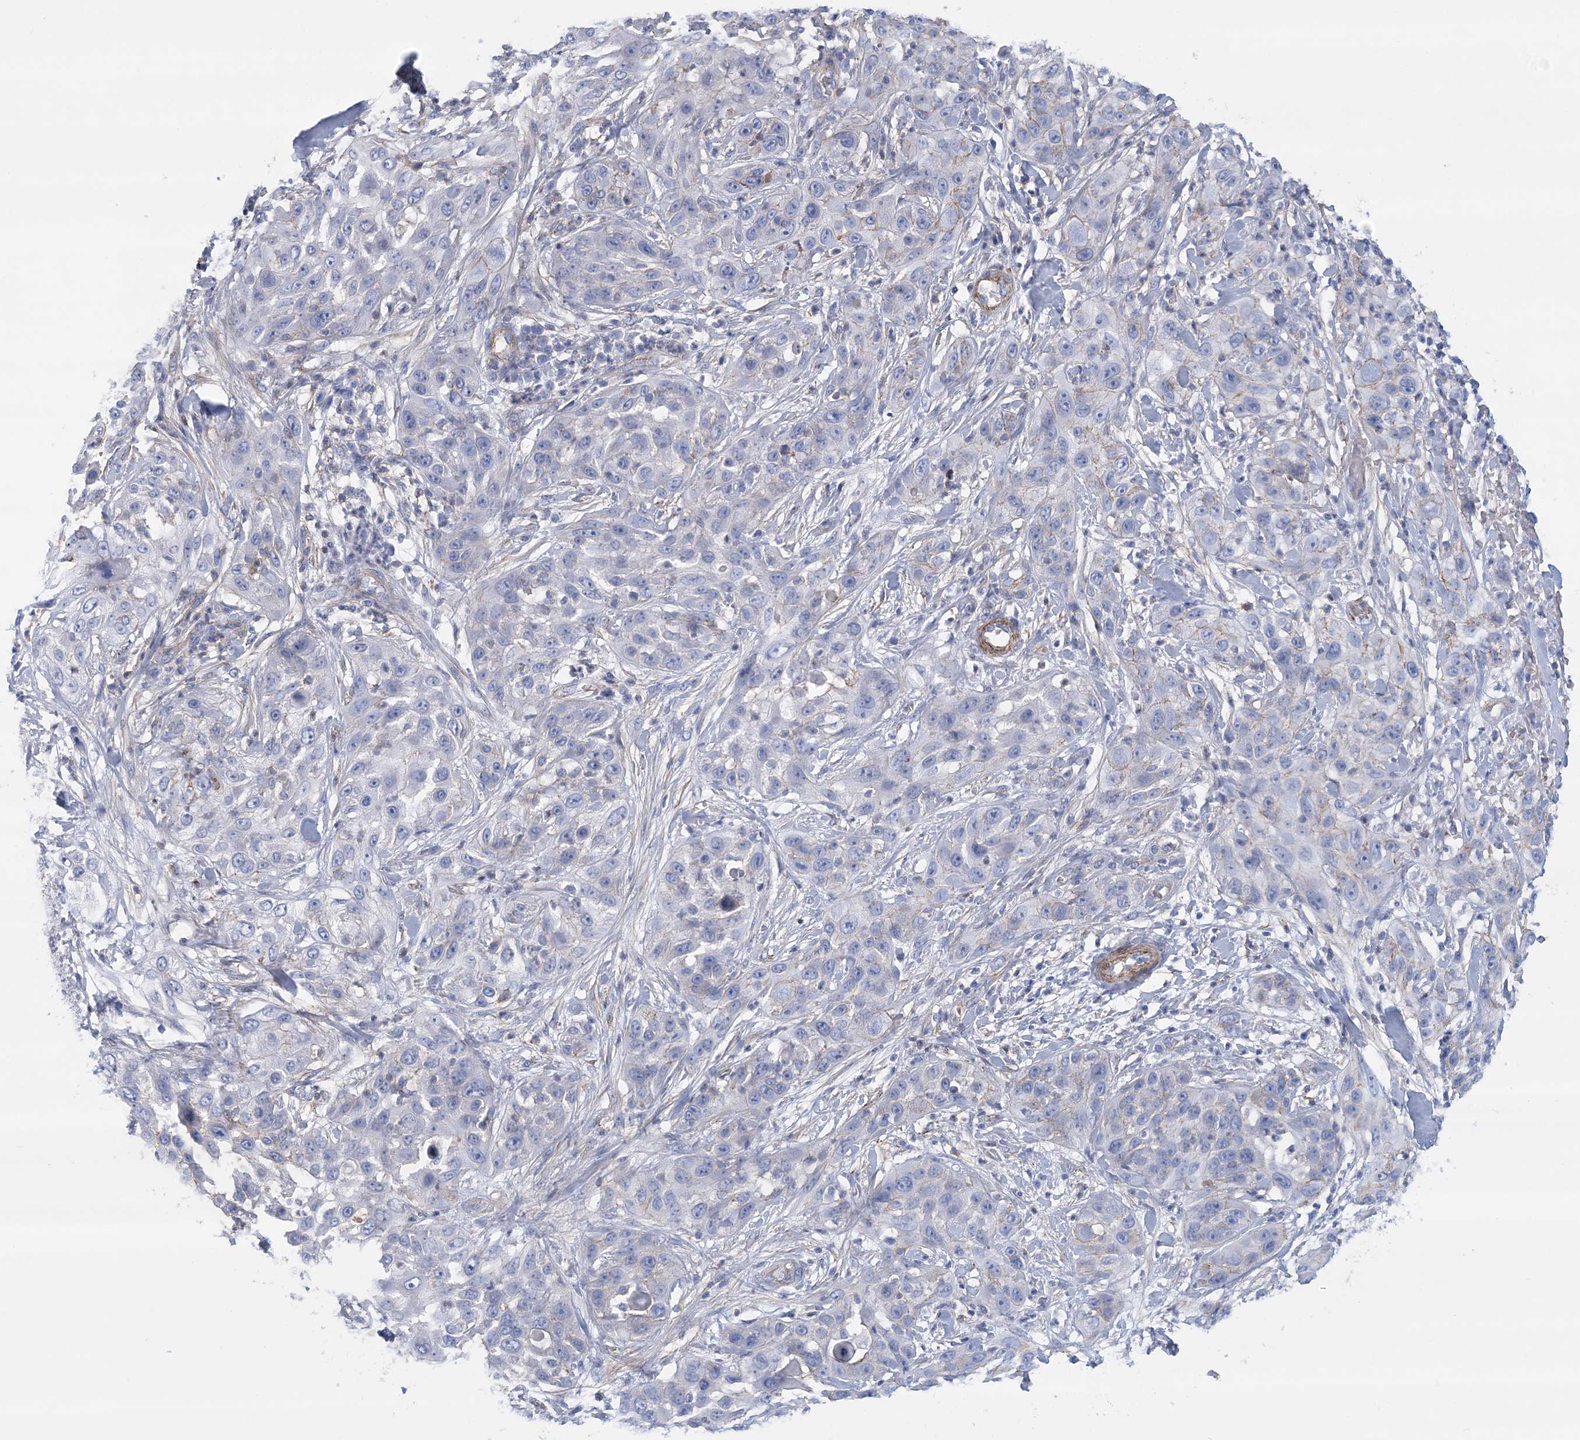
{"staining": {"intensity": "negative", "quantity": "none", "location": "none"}, "tissue": "skin cancer", "cell_type": "Tumor cells", "image_type": "cancer", "snomed": [{"axis": "morphology", "description": "Squamous cell carcinoma, NOS"}, {"axis": "topography", "description": "Skin"}], "caption": "Skin cancer (squamous cell carcinoma) stained for a protein using immunohistochemistry (IHC) displays no expression tumor cells.", "gene": "C11orf21", "patient": {"sex": "female", "age": 44}}